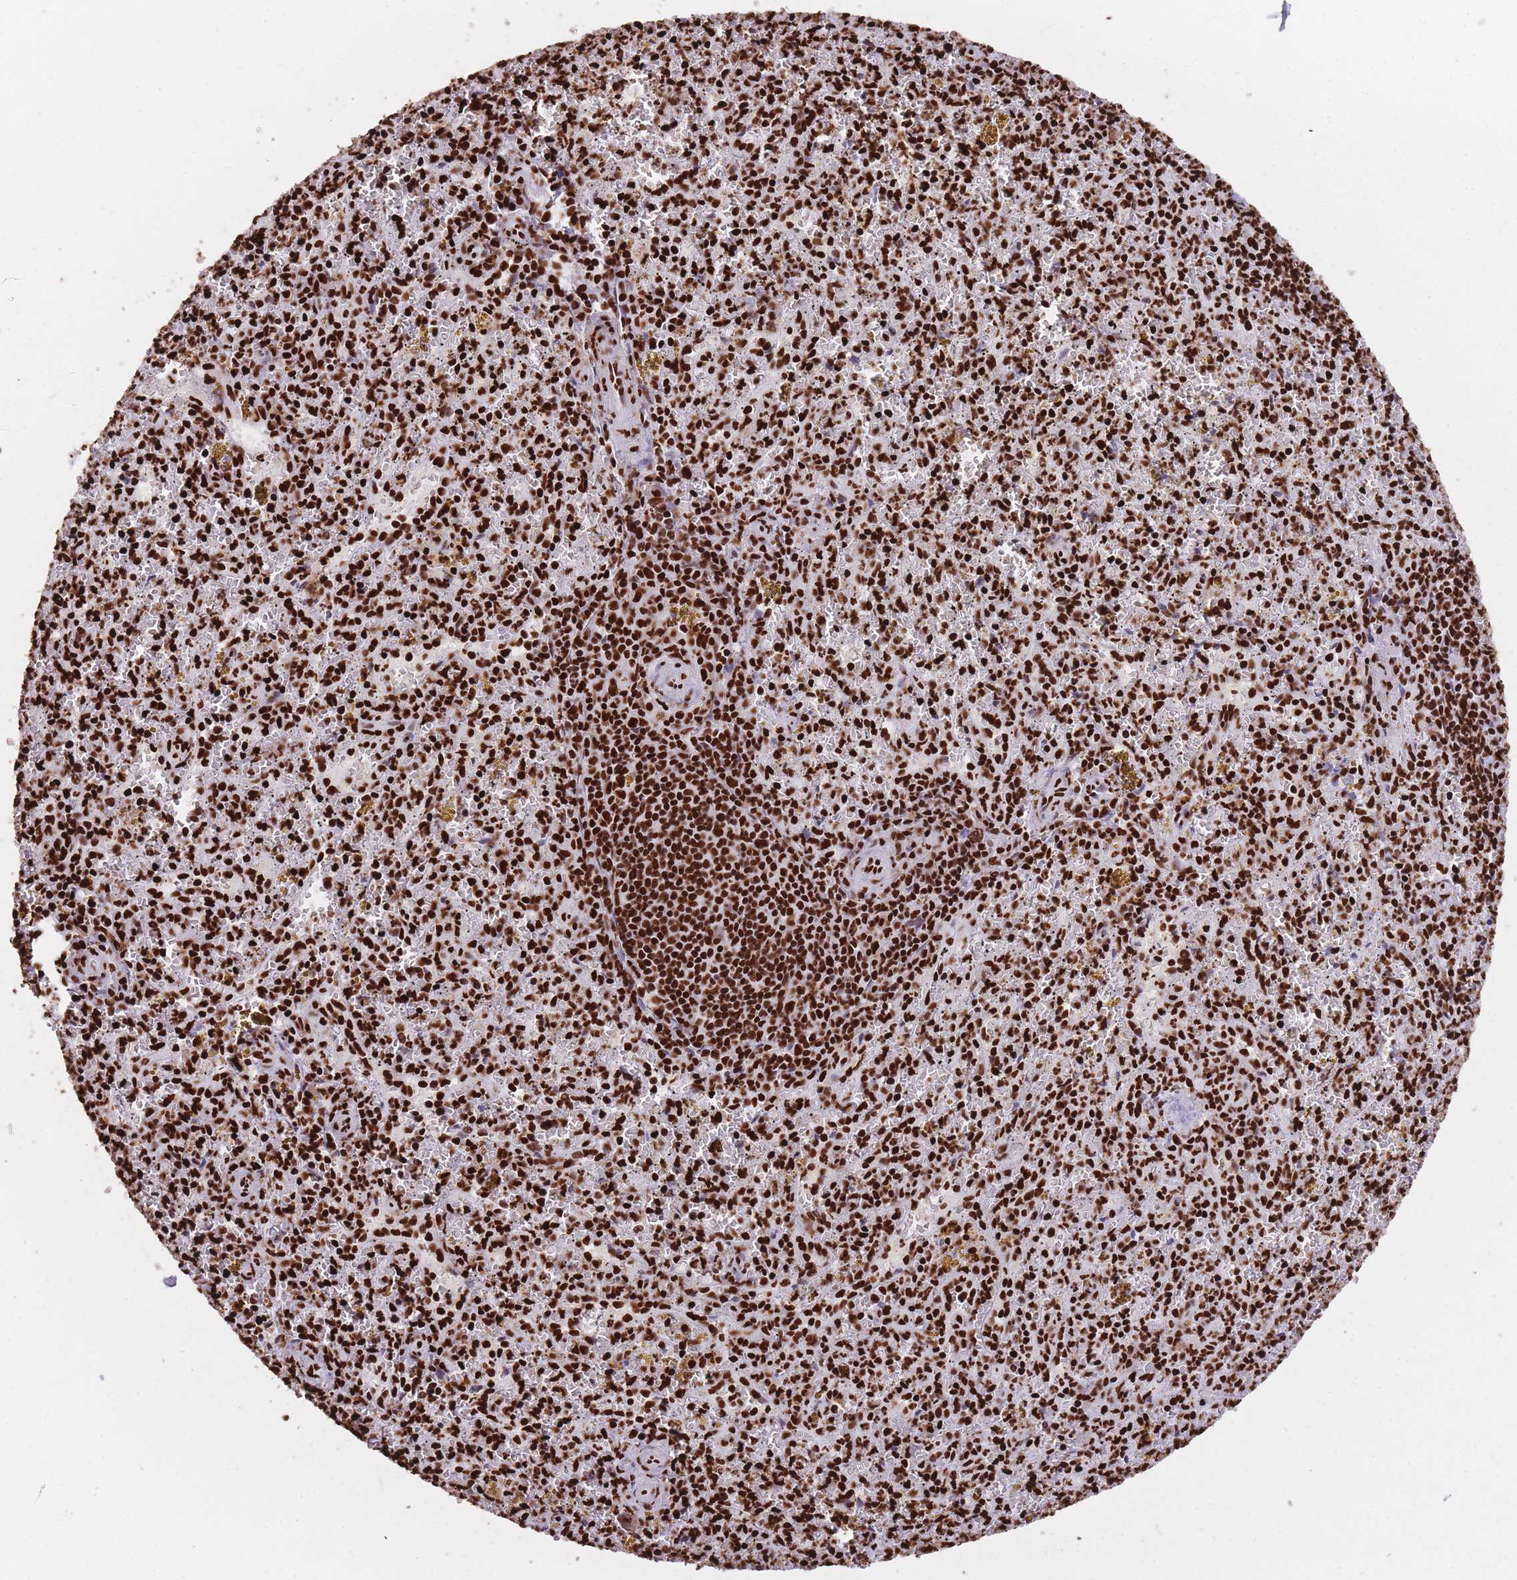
{"staining": {"intensity": "strong", "quantity": ">75%", "location": "nuclear"}, "tissue": "spleen", "cell_type": "Cells in red pulp", "image_type": "normal", "snomed": [{"axis": "morphology", "description": "Normal tissue, NOS"}, {"axis": "topography", "description": "Spleen"}], "caption": "Immunohistochemical staining of unremarkable human spleen demonstrates strong nuclear protein staining in approximately >75% of cells in red pulp. (Brightfield microscopy of DAB IHC at high magnification).", "gene": "HNRNPUL1", "patient": {"sex": "male", "age": 57}}